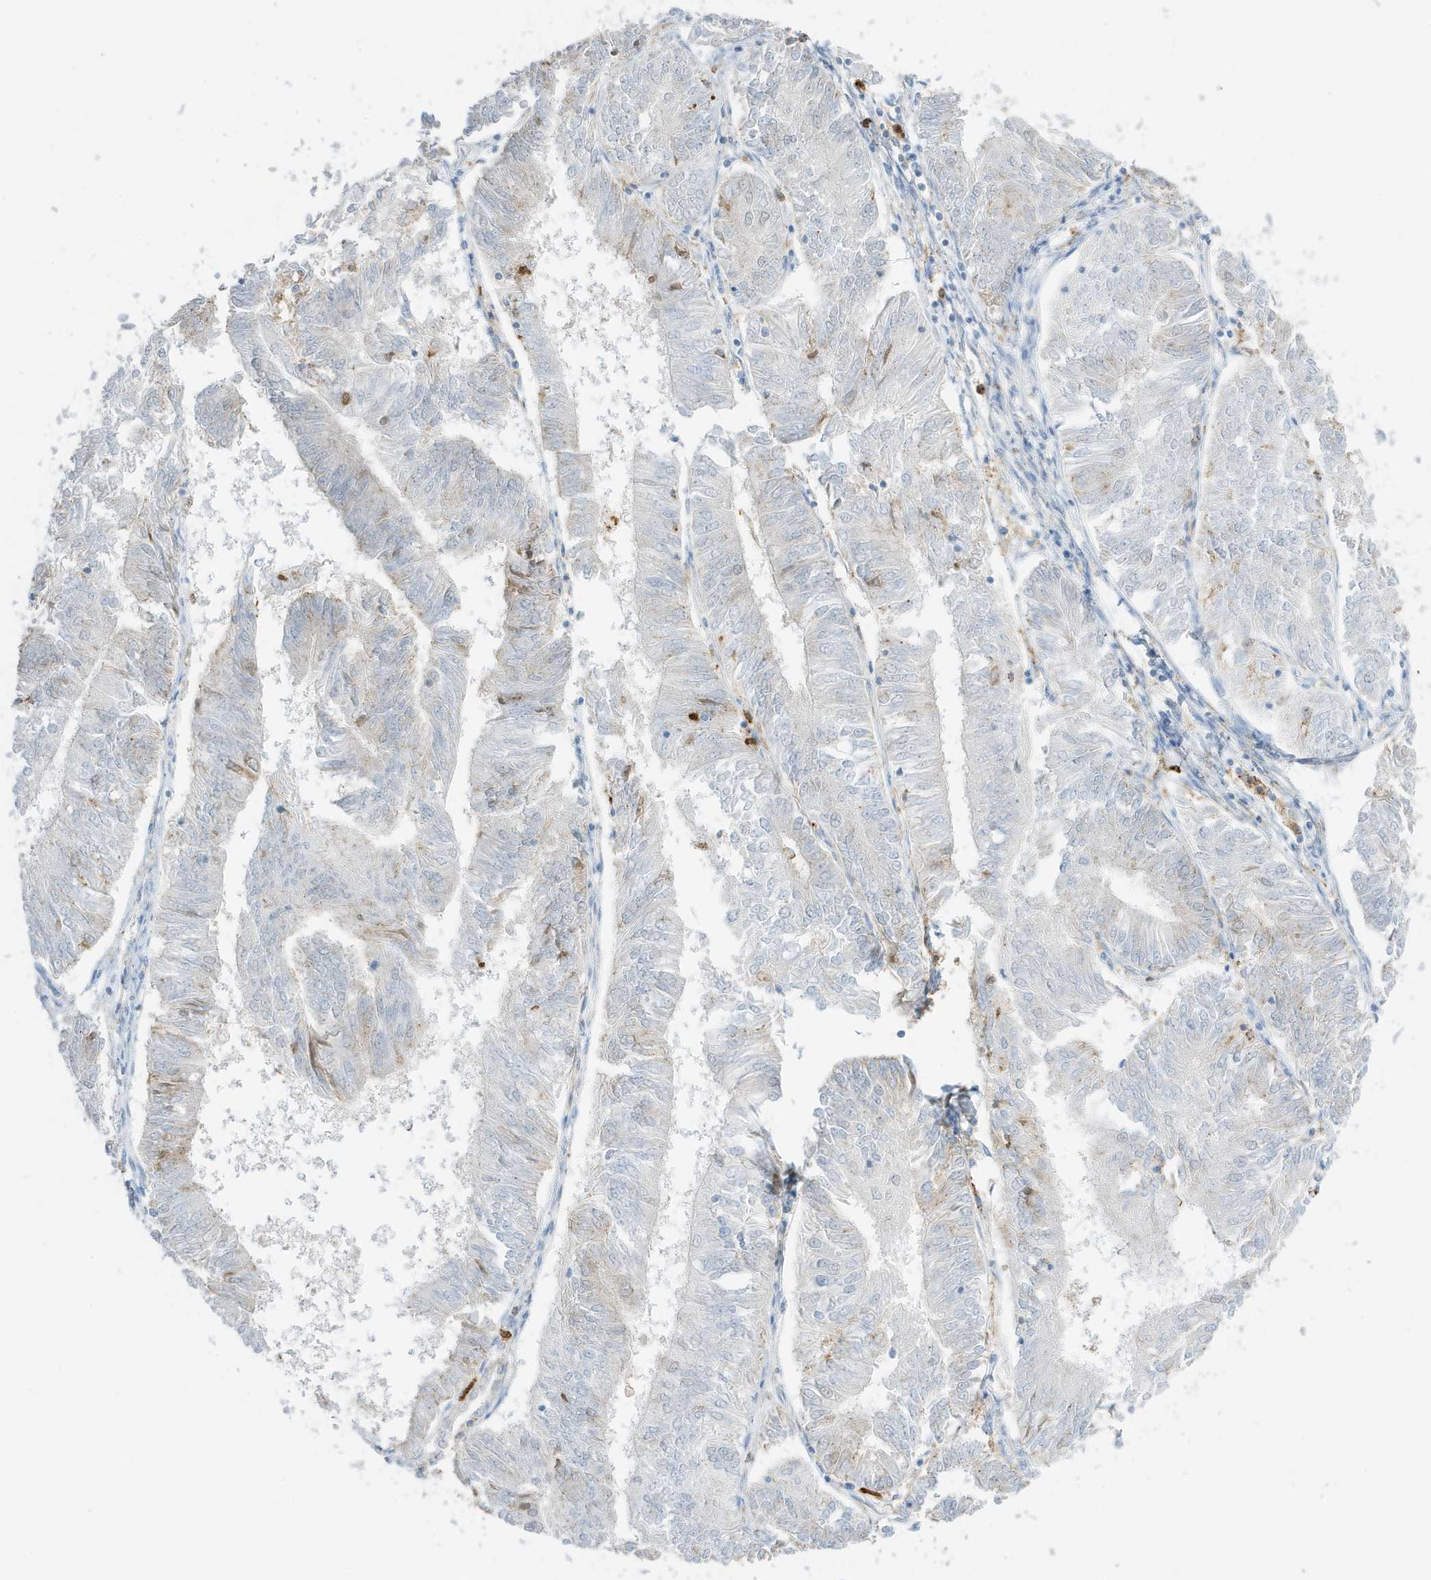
{"staining": {"intensity": "negative", "quantity": "none", "location": "none"}, "tissue": "endometrial cancer", "cell_type": "Tumor cells", "image_type": "cancer", "snomed": [{"axis": "morphology", "description": "Adenocarcinoma, NOS"}, {"axis": "topography", "description": "Endometrium"}], "caption": "Immunohistochemical staining of human endometrial cancer (adenocarcinoma) demonstrates no significant positivity in tumor cells. (DAB IHC visualized using brightfield microscopy, high magnification).", "gene": "GCA", "patient": {"sex": "female", "age": 58}}